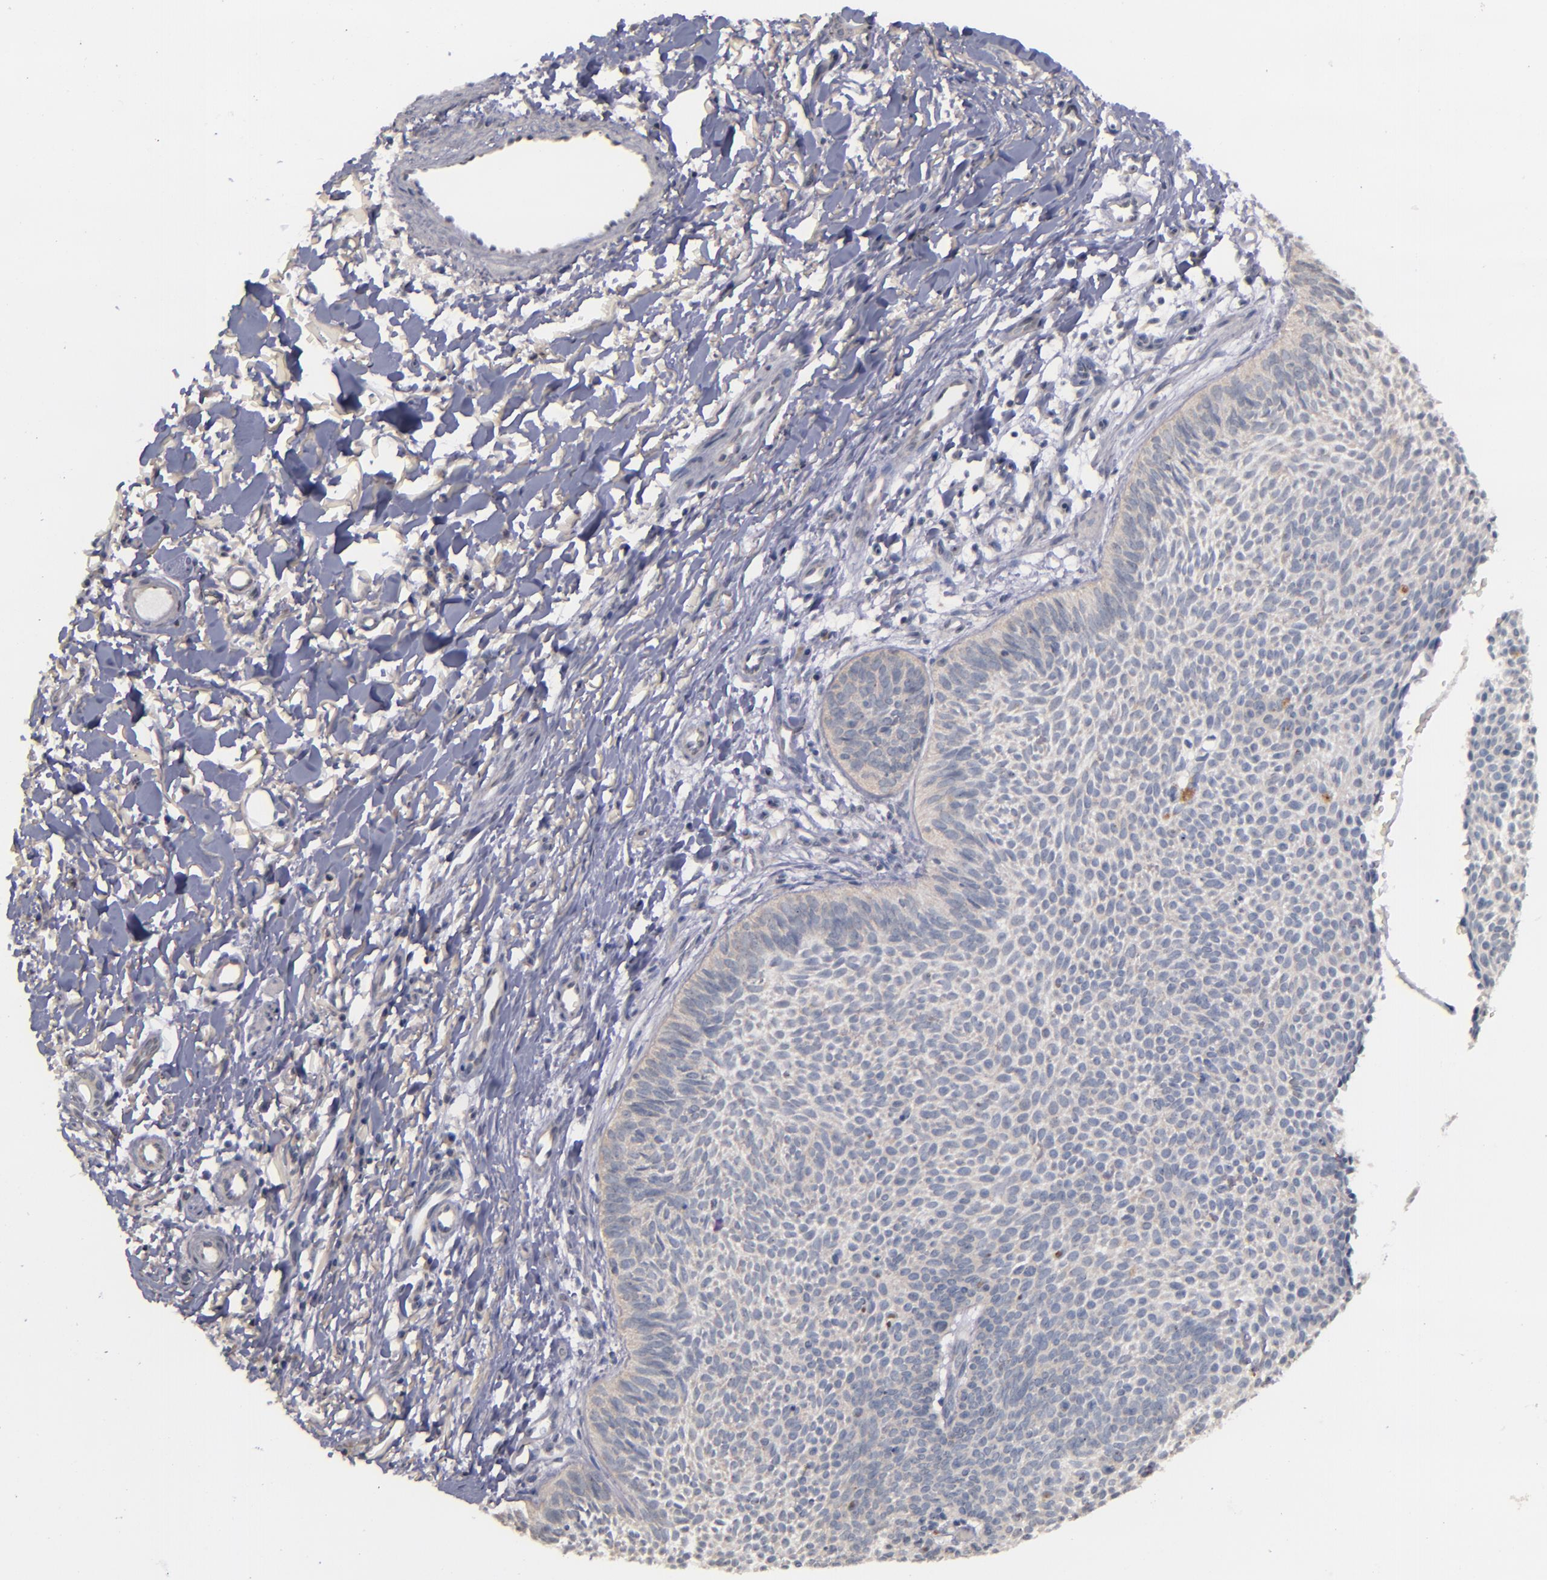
{"staining": {"intensity": "negative", "quantity": "none", "location": "none"}, "tissue": "skin cancer", "cell_type": "Tumor cells", "image_type": "cancer", "snomed": [{"axis": "morphology", "description": "Basal cell carcinoma"}, {"axis": "topography", "description": "Skin"}], "caption": "This is an IHC image of skin cancer (basal cell carcinoma). There is no positivity in tumor cells.", "gene": "TSC2", "patient": {"sex": "male", "age": 84}}